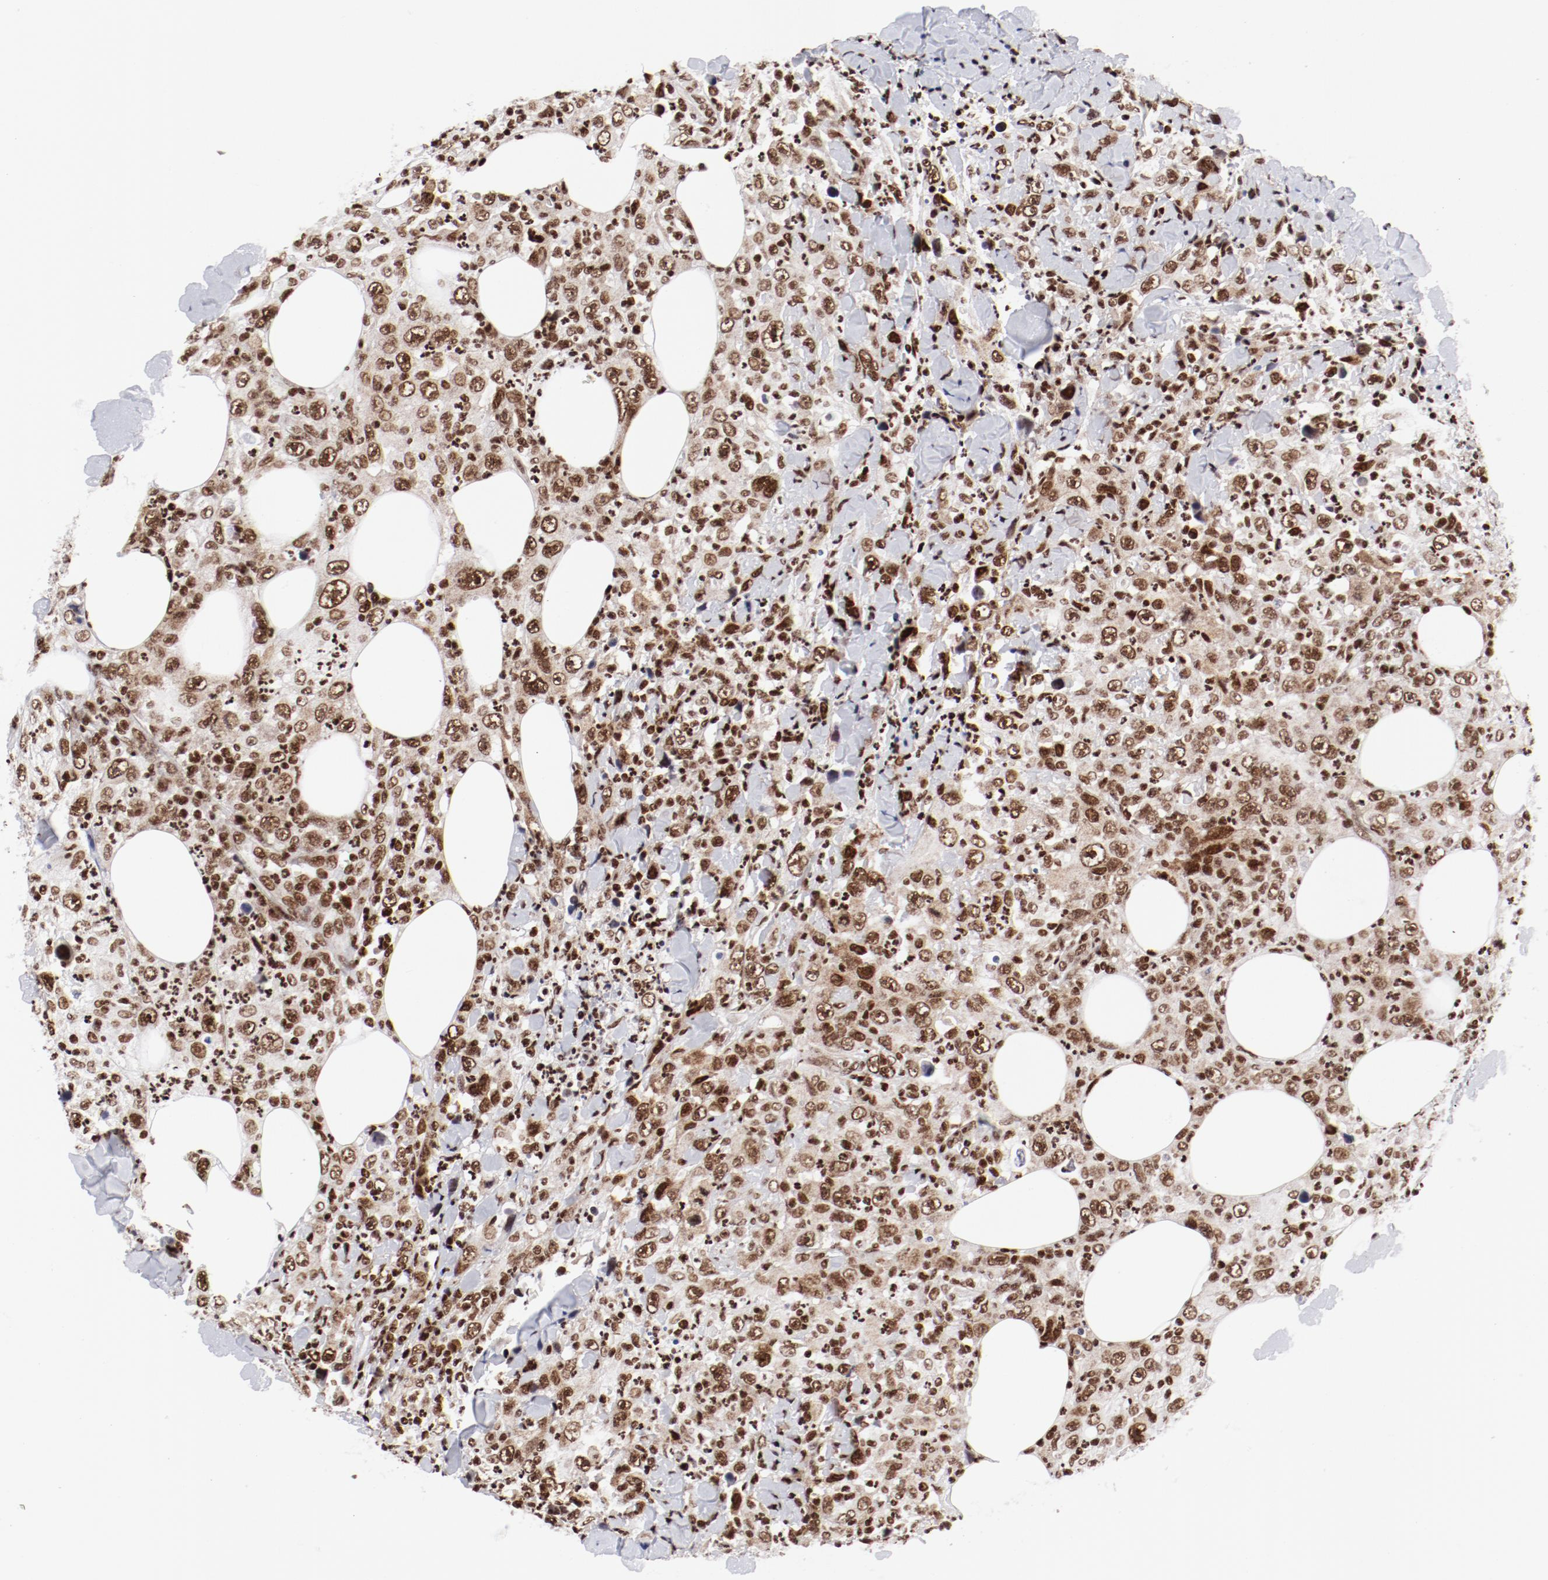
{"staining": {"intensity": "strong", "quantity": ">75%", "location": "nuclear"}, "tissue": "thyroid cancer", "cell_type": "Tumor cells", "image_type": "cancer", "snomed": [{"axis": "morphology", "description": "Carcinoma, NOS"}, {"axis": "topography", "description": "Thyroid gland"}], "caption": "Immunohistochemical staining of human carcinoma (thyroid) displays high levels of strong nuclear protein staining in about >75% of tumor cells.", "gene": "NFYB", "patient": {"sex": "female", "age": 77}}